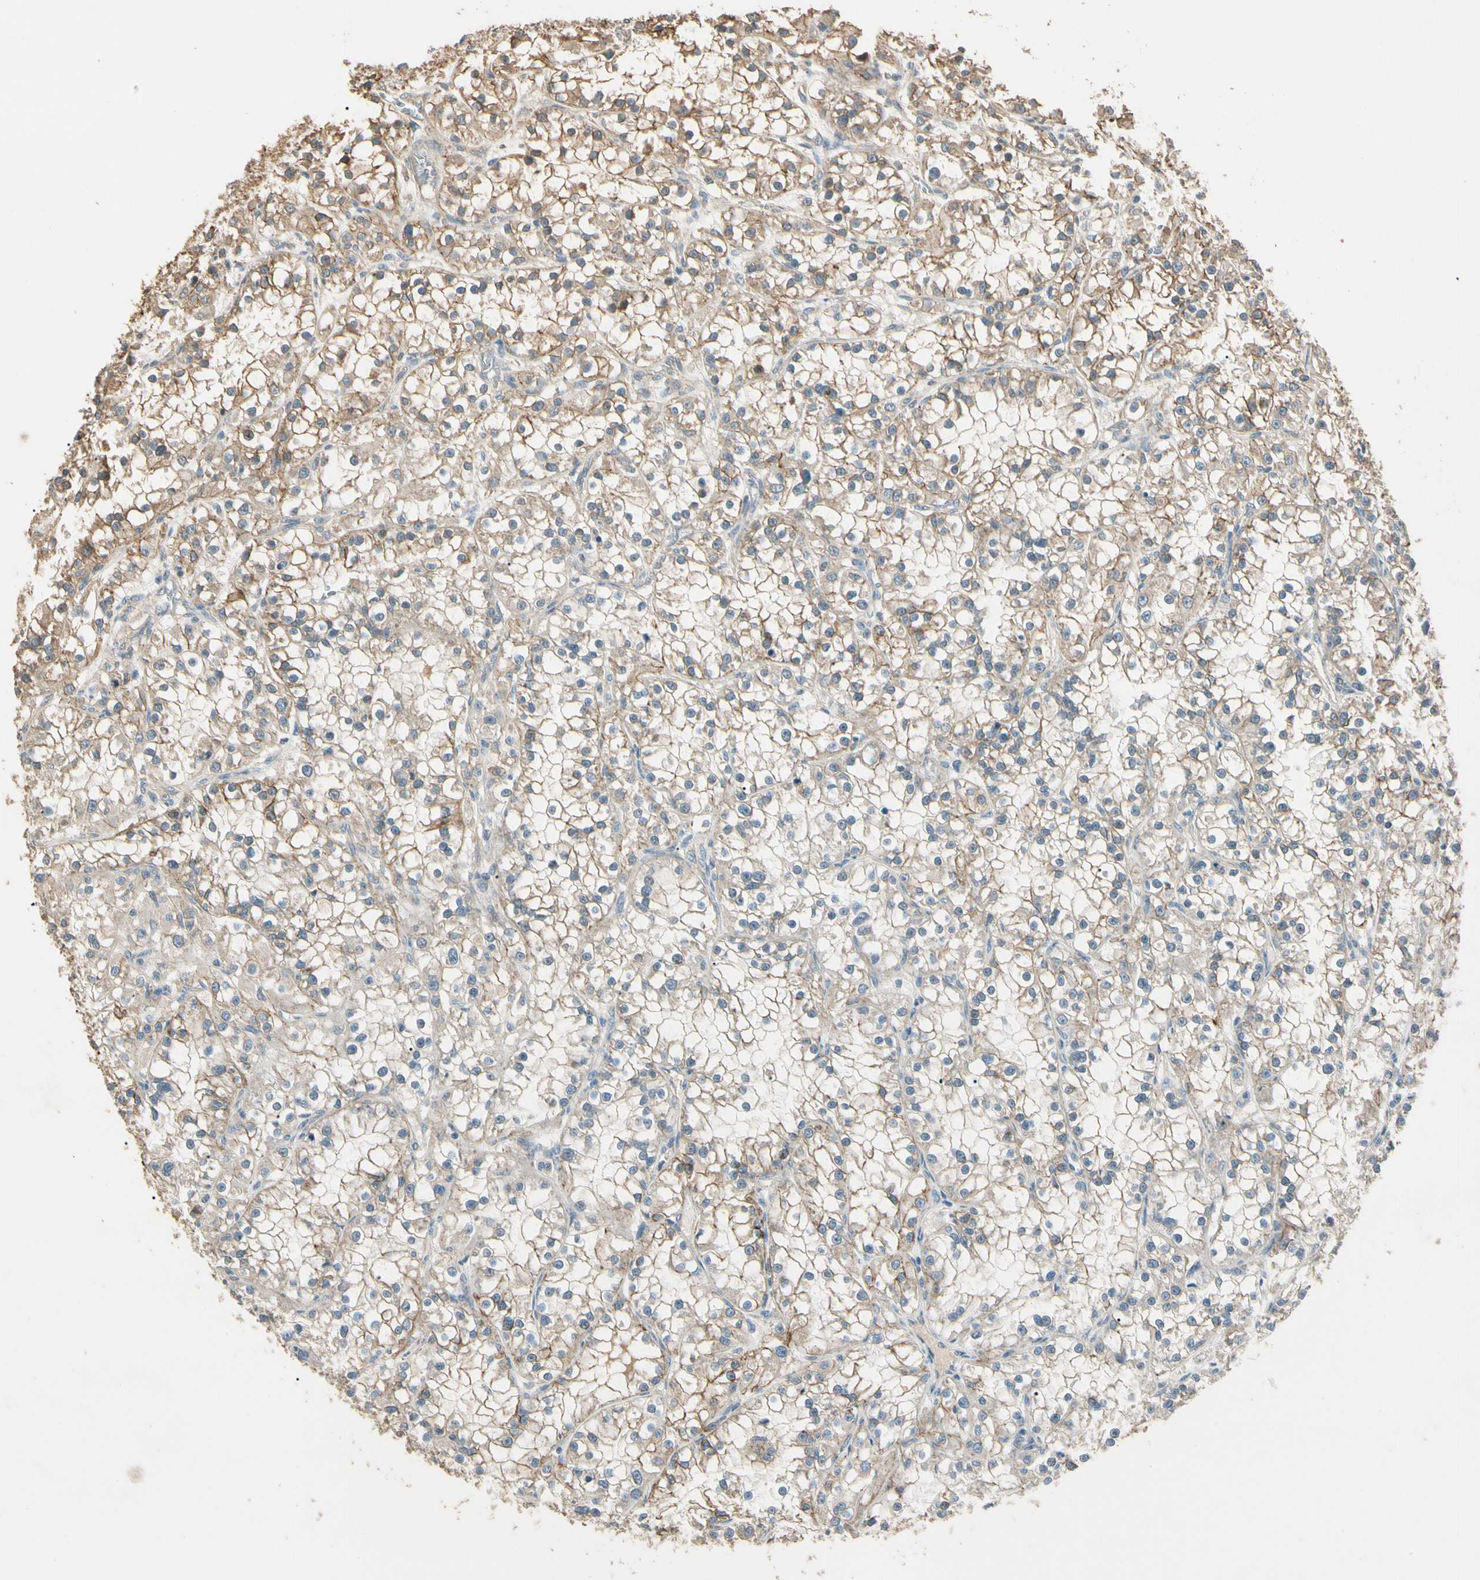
{"staining": {"intensity": "weak", "quantity": ">75%", "location": "cytoplasmic/membranous"}, "tissue": "renal cancer", "cell_type": "Tumor cells", "image_type": "cancer", "snomed": [{"axis": "morphology", "description": "Adenocarcinoma, NOS"}, {"axis": "topography", "description": "Kidney"}], "caption": "This image shows IHC staining of renal adenocarcinoma, with low weak cytoplasmic/membranous positivity in approximately >75% of tumor cells.", "gene": "CDH6", "patient": {"sex": "female", "age": 52}}